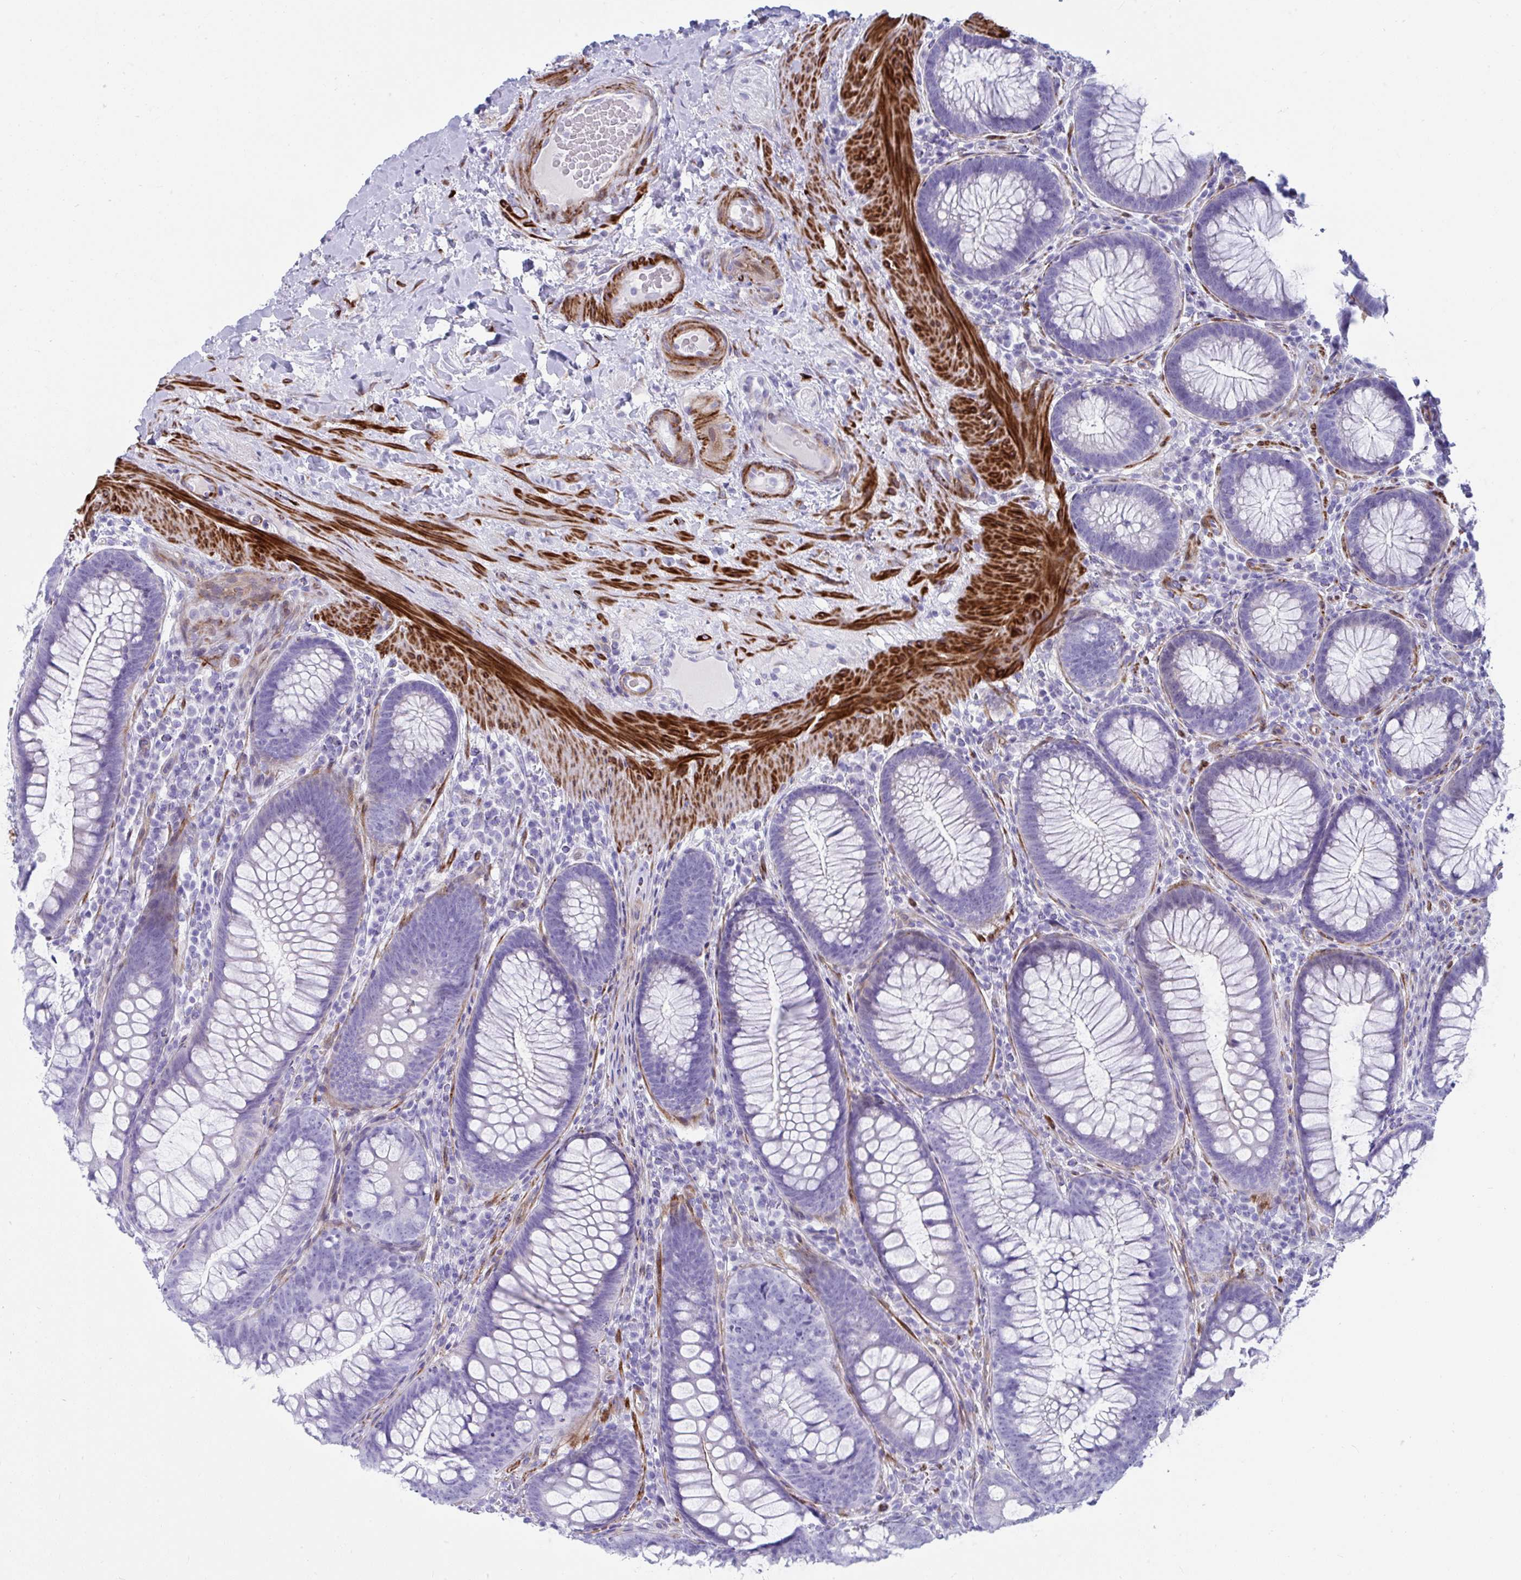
{"staining": {"intensity": "negative", "quantity": "none", "location": "none"}, "tissue": "colon", "cell_type": "Endothelial cells", "image_type": "normal", "snomed": [{"axis": "morphology", "description": "Normal tissue, NOS"}, {"axis": "morphology", "description": "Adenoma, NOS"}, {"axis": "topography", "description": "Soft tissue"}, {"axis": "topography", "description": "Colon"}], "caption": "A high-resolution image shows immunohistochemistry staining of unremarkable colon, which demonstrates no significant staining in endothelial cells.", "gene": "GRXCR2", "patient": {"sex": "male", "age": 47}}